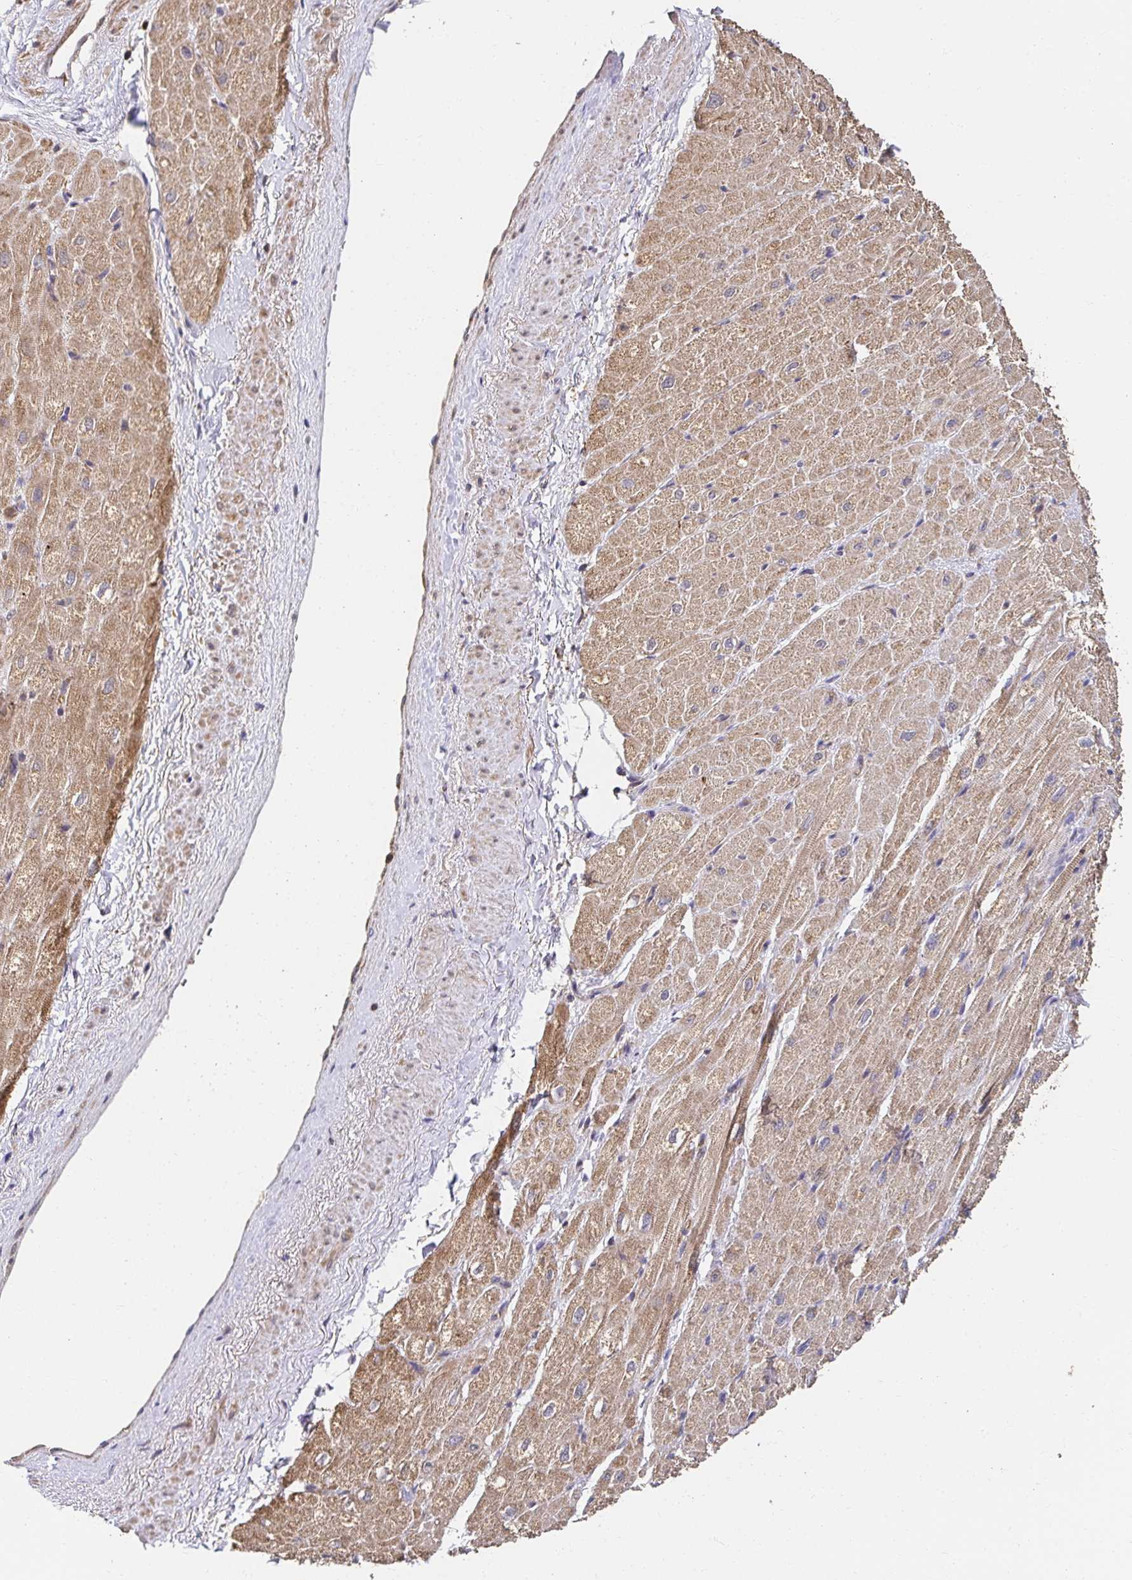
{"staining": {"intensity": "moderate", "quantity": "25%-75%", "location": "cytoplasmic/membranous"}, "tissue": "heart muscle", "cell_type": "Cardiomyocytes", "image_type": "normal", "snomed": [{"axis": "morphology", "description": "Normal tissue, NOS"}, {"axis": "topography", "description": "Heart"}], "caption": "Immunohistochemical staining of benign human heart muscle displays medium levels of moderate cytoplasmic/membranous staining in approximately 25%-75% of cardiomyocytes.", "gene": "APBB1", "patient": {"sex": "male", "age": 62}}